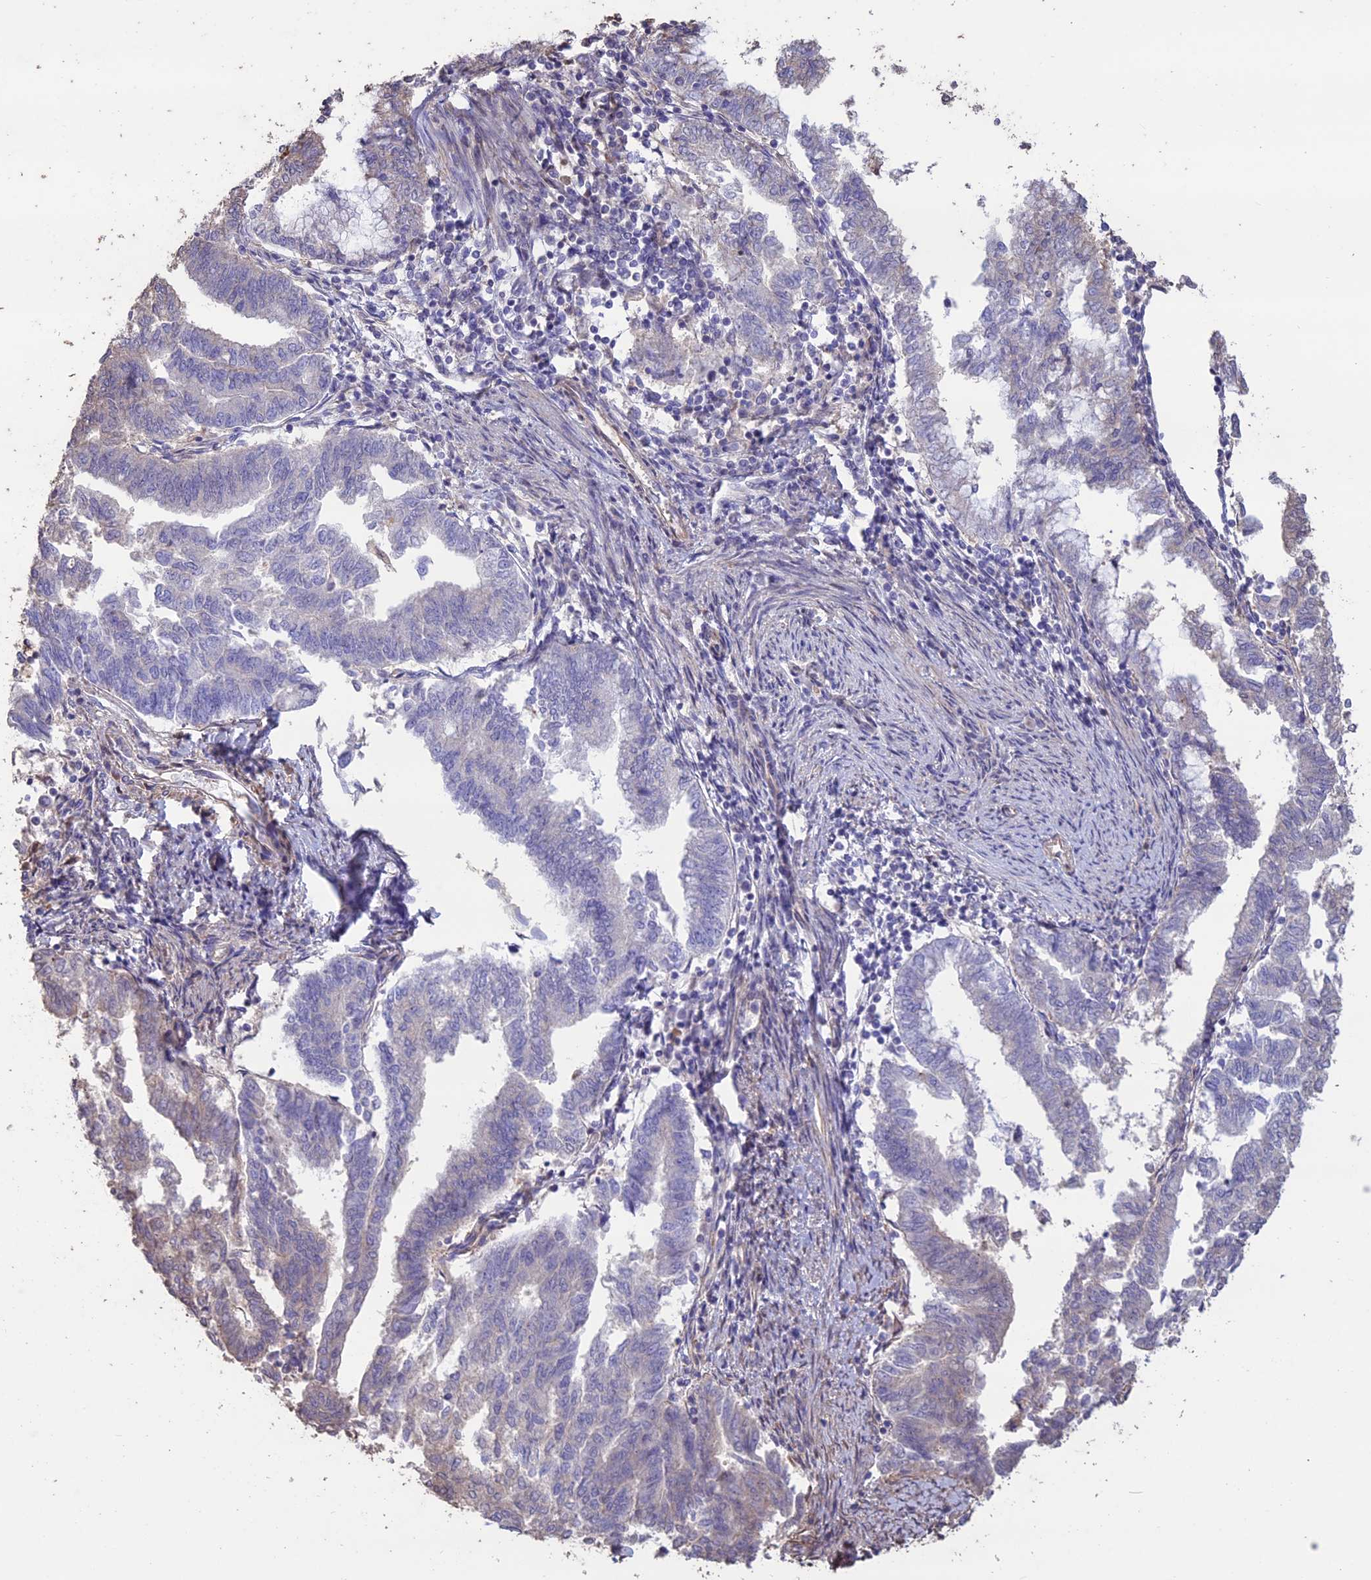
{"staining": {"intensity": "negative", "quantity": "none", "location": "none"}, "tissue": "endometrial cancer", "cell_type": "Tumor cells", "image_type": "cancer", "snomed": [{"axis": "morphology", "description": "Adenocarcinoma, NOS"}, {"axis": "topography", "description": "Endometrium"}], "caption": "A high-resolution photomicrograph shows immunohistochemistry staining of endometrial cancer, which displays no significant staining in tumor cells. (DAB (3,3'-diaminobenzidine) immunohistochemistry, high magnification).", "gene": "CCDC148", "patient": {"sex": "female", "age": 79}}